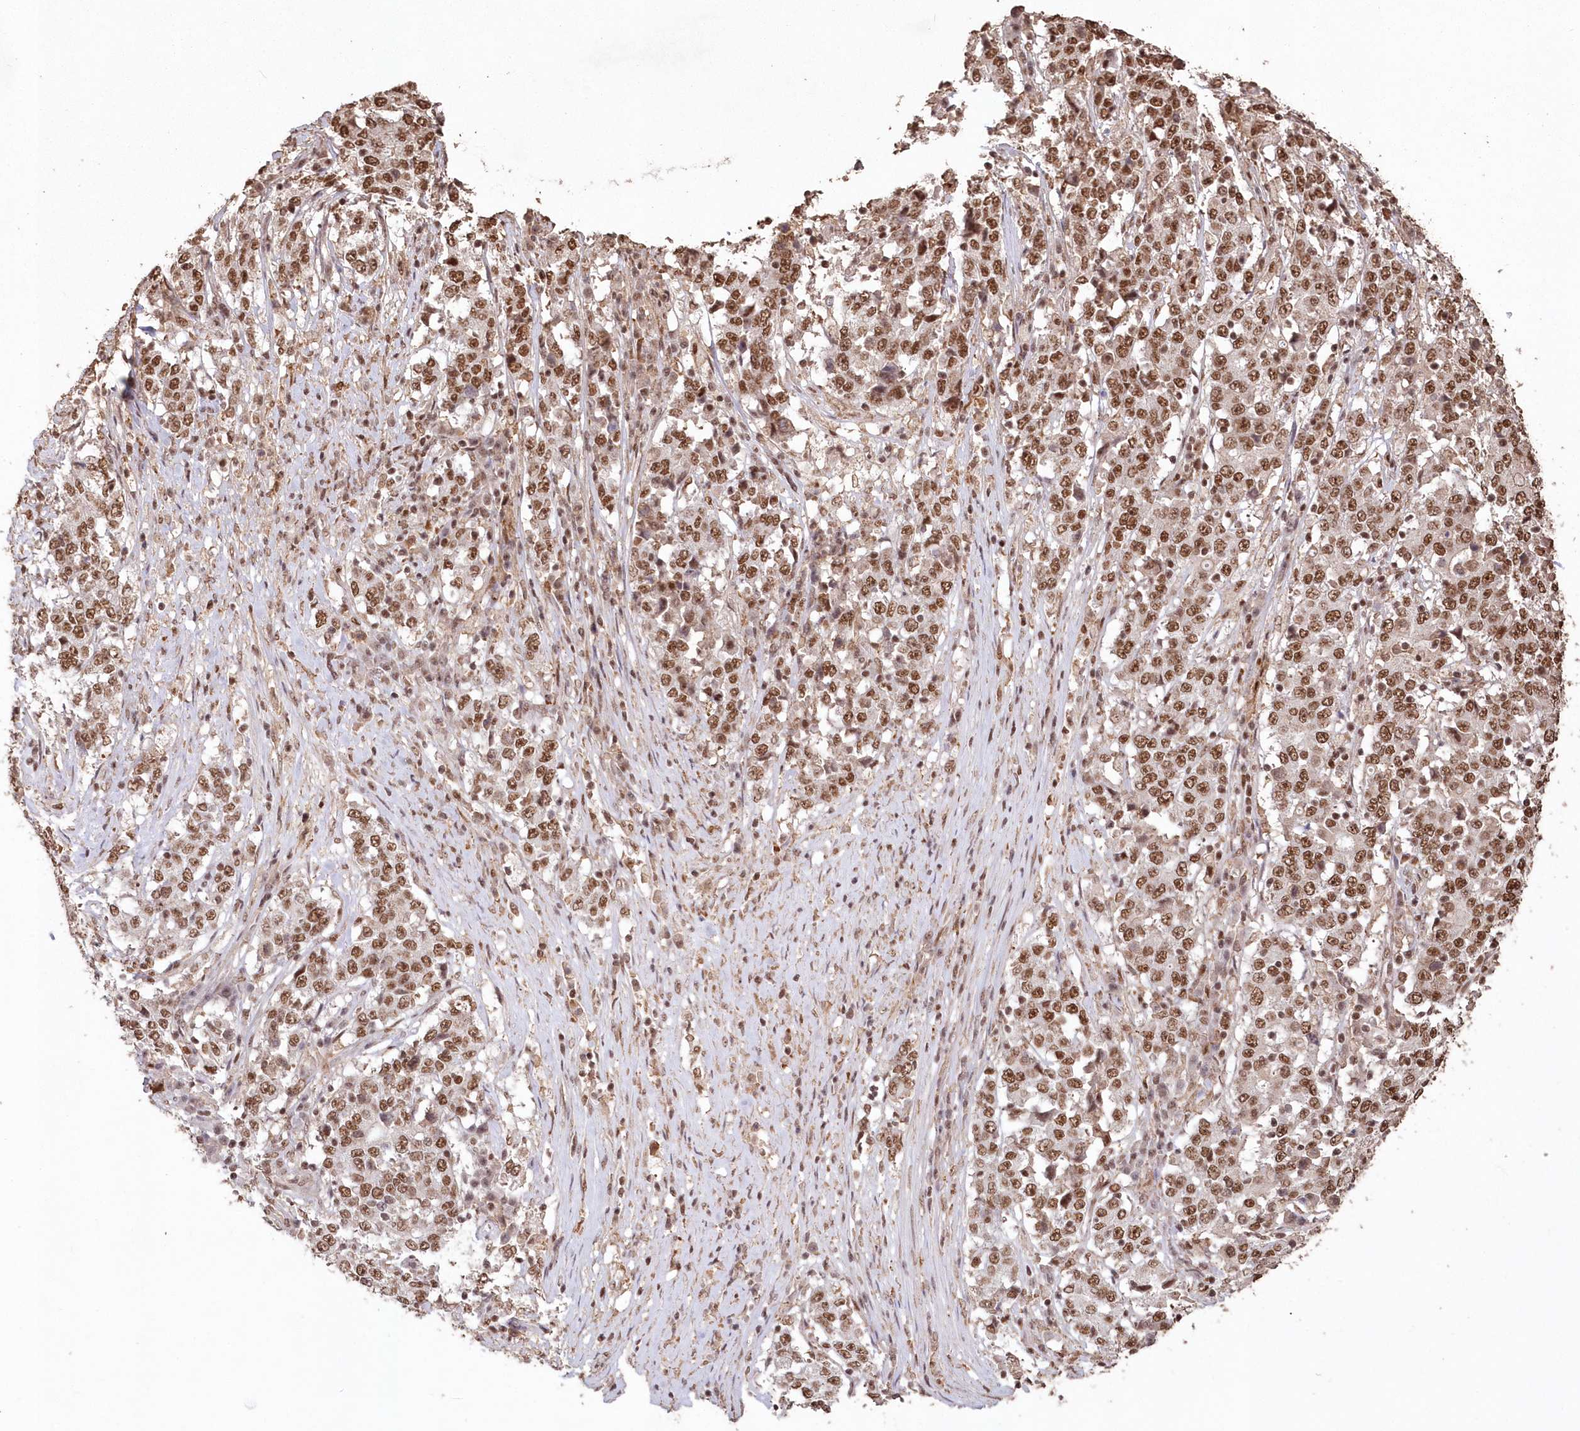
{"staining": {"intensity": "moderate", "quantity": ">75%", "location": "nuclear"}, "tissue": "stomach cancer", "cell_type": "Tumor cells", "image_type": "cancer", "snomed": [{"axis": "morphology", "description": "Adenocarcinoma, NOS"}, {"axis": "topography", "description": "Stomach"}], "caption": "This micrograph exhibits immunohistochemistry (IHC) staining of stomach cancer (adenocarcinoma), with medium moderate nuclear positivity in approximately >75% of tumor cells.", "gene": "PDS5A", "patient": {"sex": "male", "age": 59}}